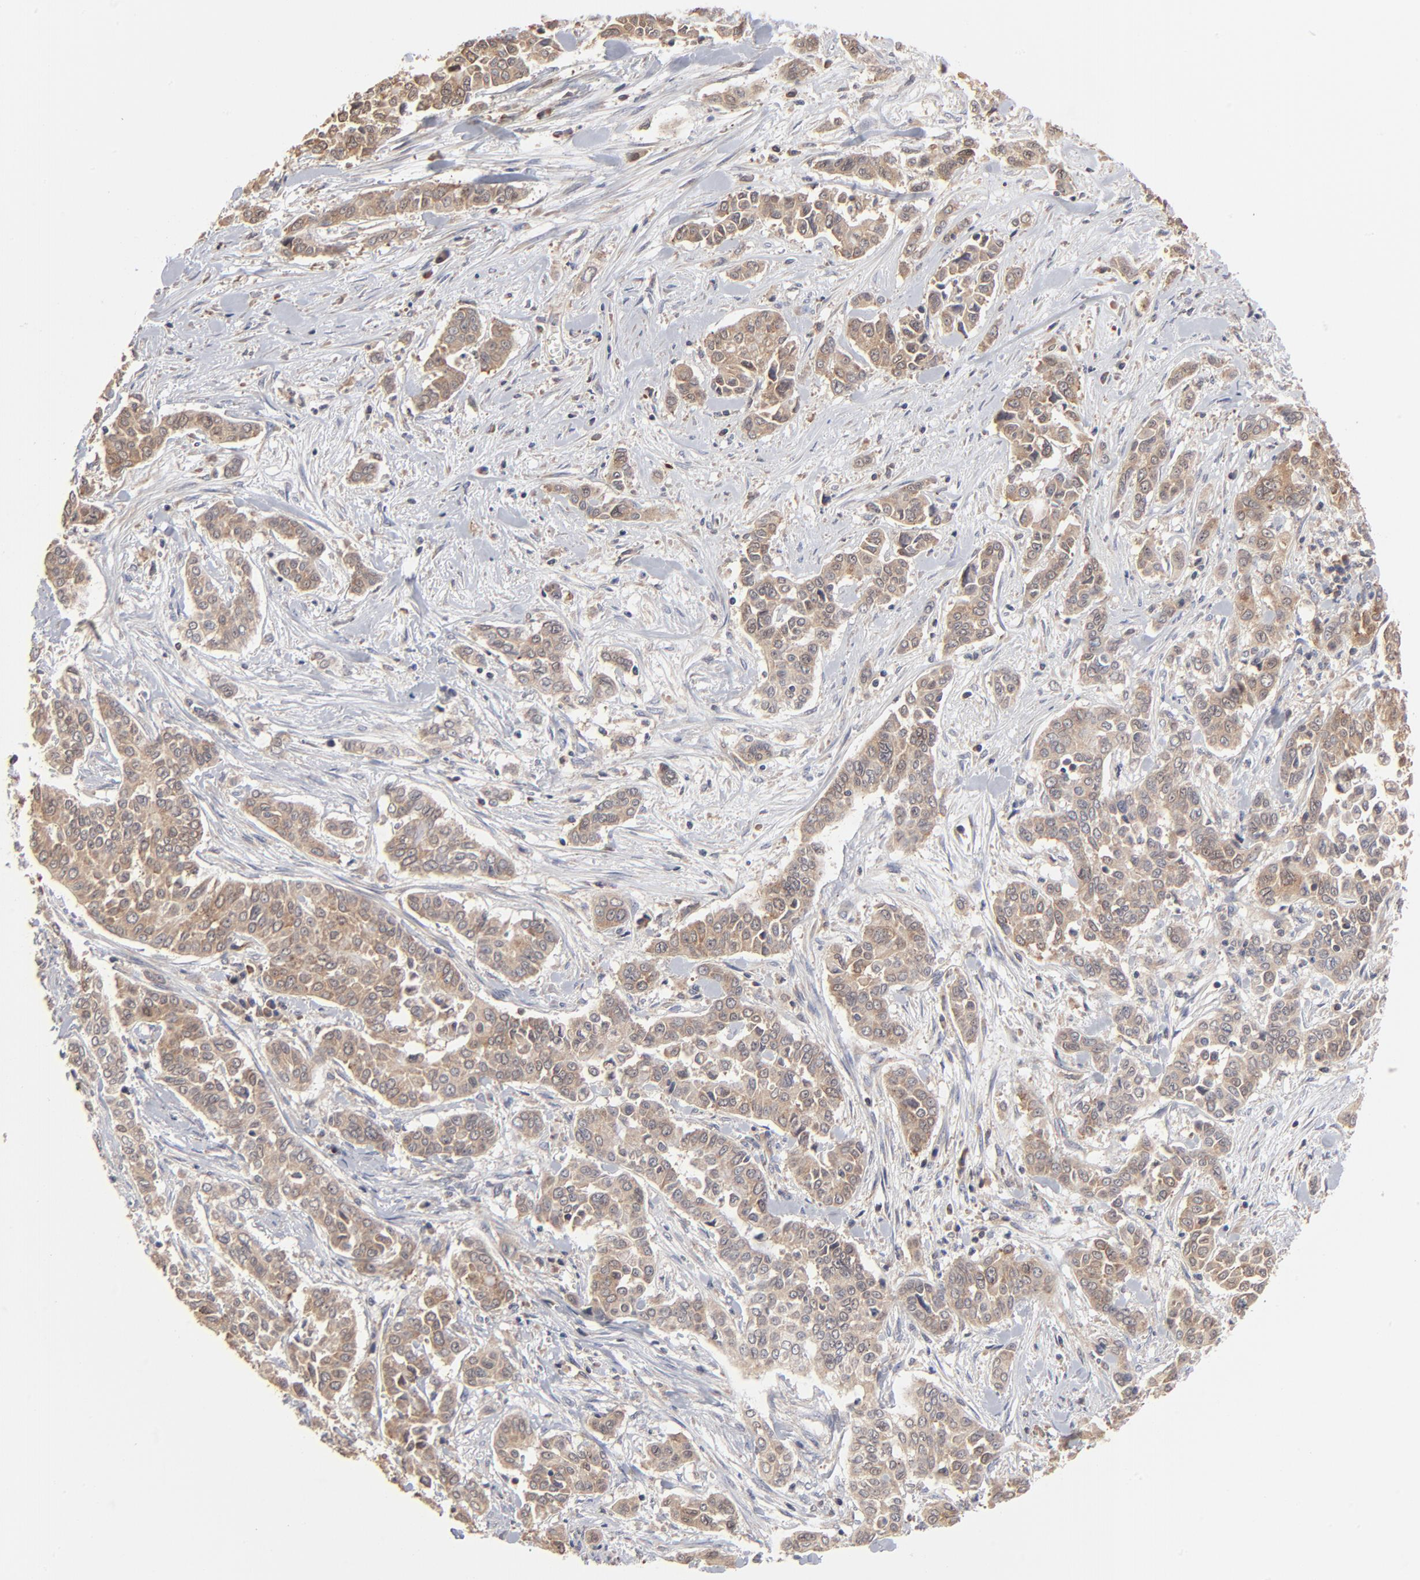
{"staining": {"intensity": "moderate", "quantity": "25%-75%", "location": "cytoplasmic/membranous"}, "tissue": "pancreatic cancer", "cell_type": "Tumor cells", "image_type": "cancer", "snomed": [{"axis": "morphology", "description": "Adenocarcinoma, NOS"}, {"axis": "topography", "description": "Pancreas"}], "caption": "DAB (3,3'-diaminobenzidine) immunohistochemical staining of human pancreatic adenocarcinoma displays moderate cytoplasmic/membranous protein staining in about 25%-75% of tumor cells.", "gene": "RNF213", "patient": {"sex": "female", "age": 52}}